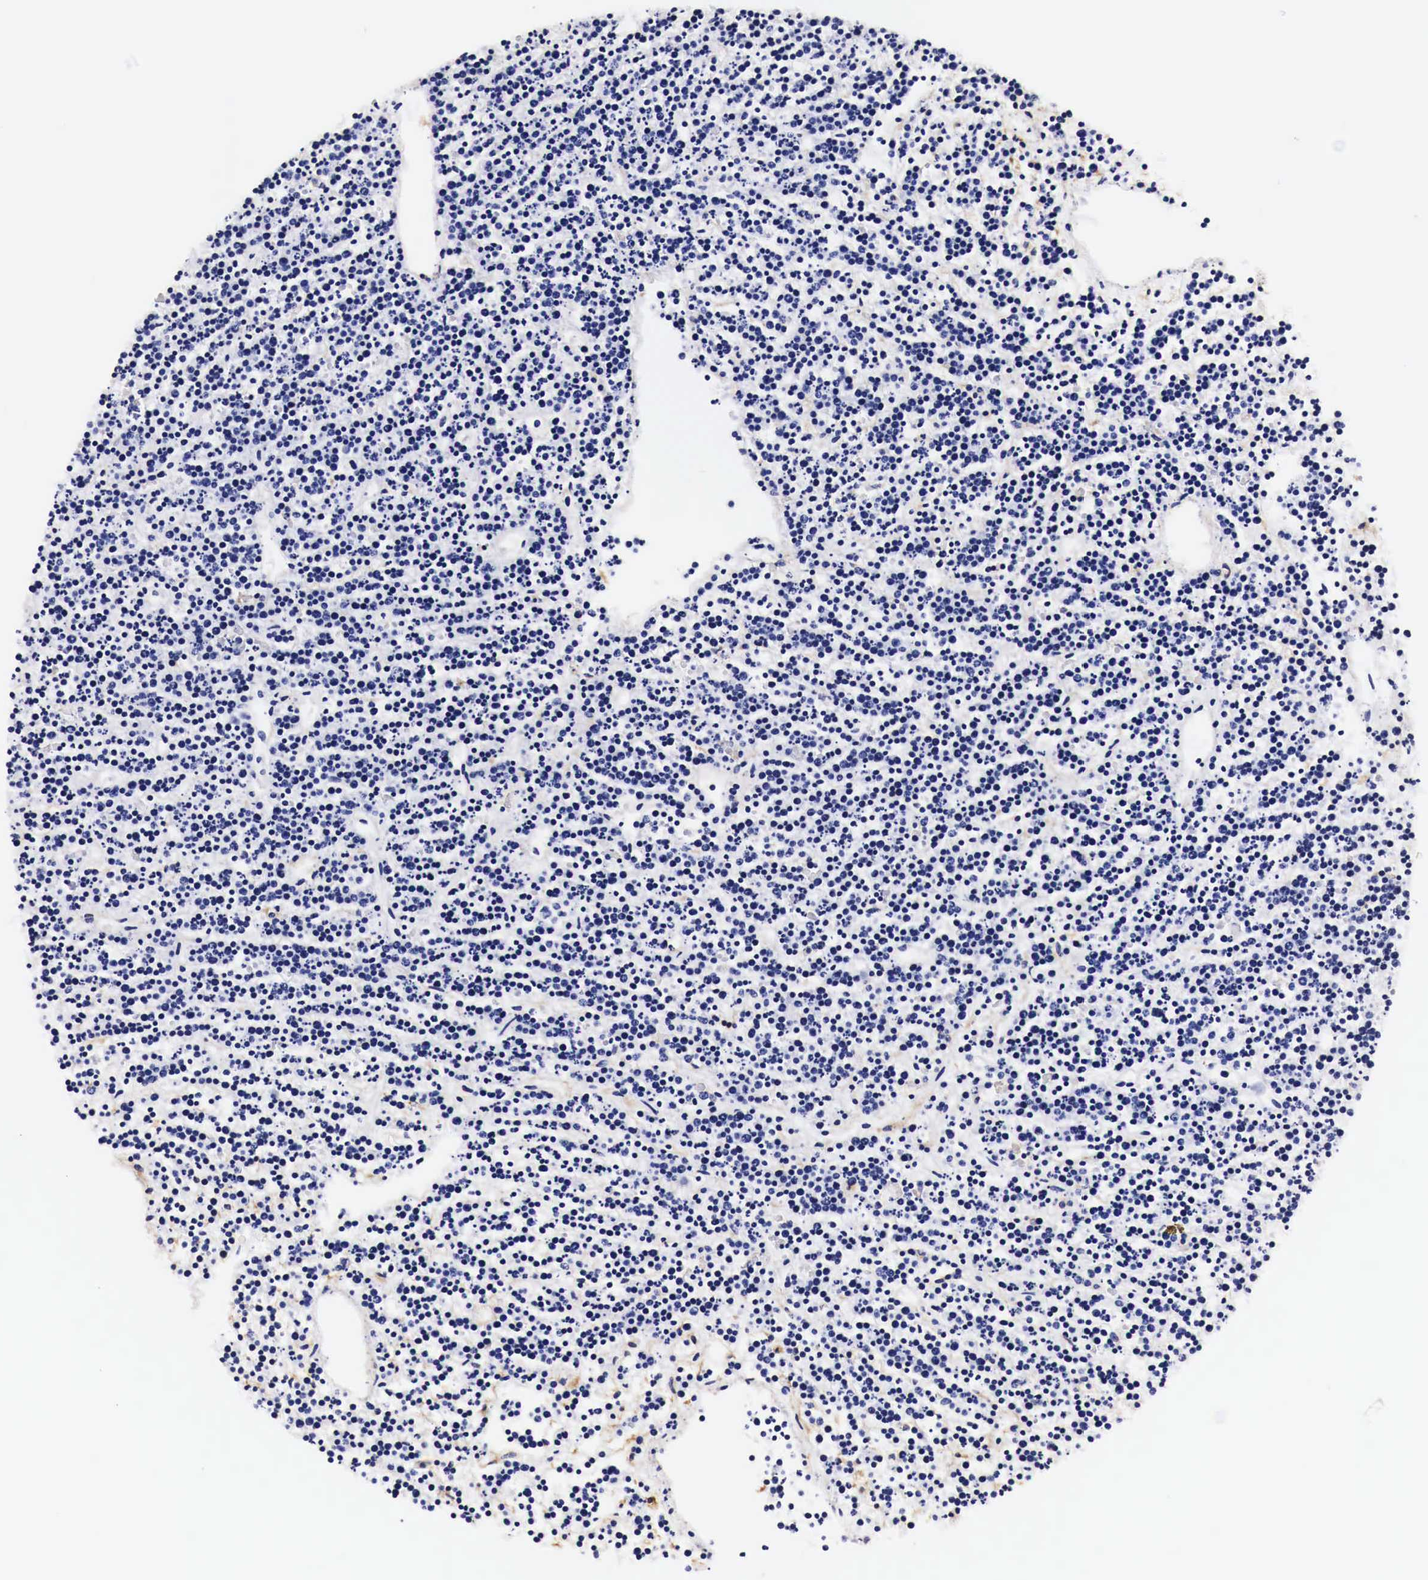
{"staining": {"intensity": "negative", "quantity": "none", "location": "none"}, "tissue": "lymphoma", "cell_type": "Tumor cells", "image_type": "cancer", "snomed": [{"axis": "morphology", "description": "Malignant lymphoma, non-Hodgkin's type, High grade"}, {"axis": "topography", "description": "Ovary"}], "caption": "This is an immunohistochemistry histopathology image of lymphoma. There is no staining in tumor cells.", "gene": "EGFR", "patient": {"sex": "female", "age": 56}}